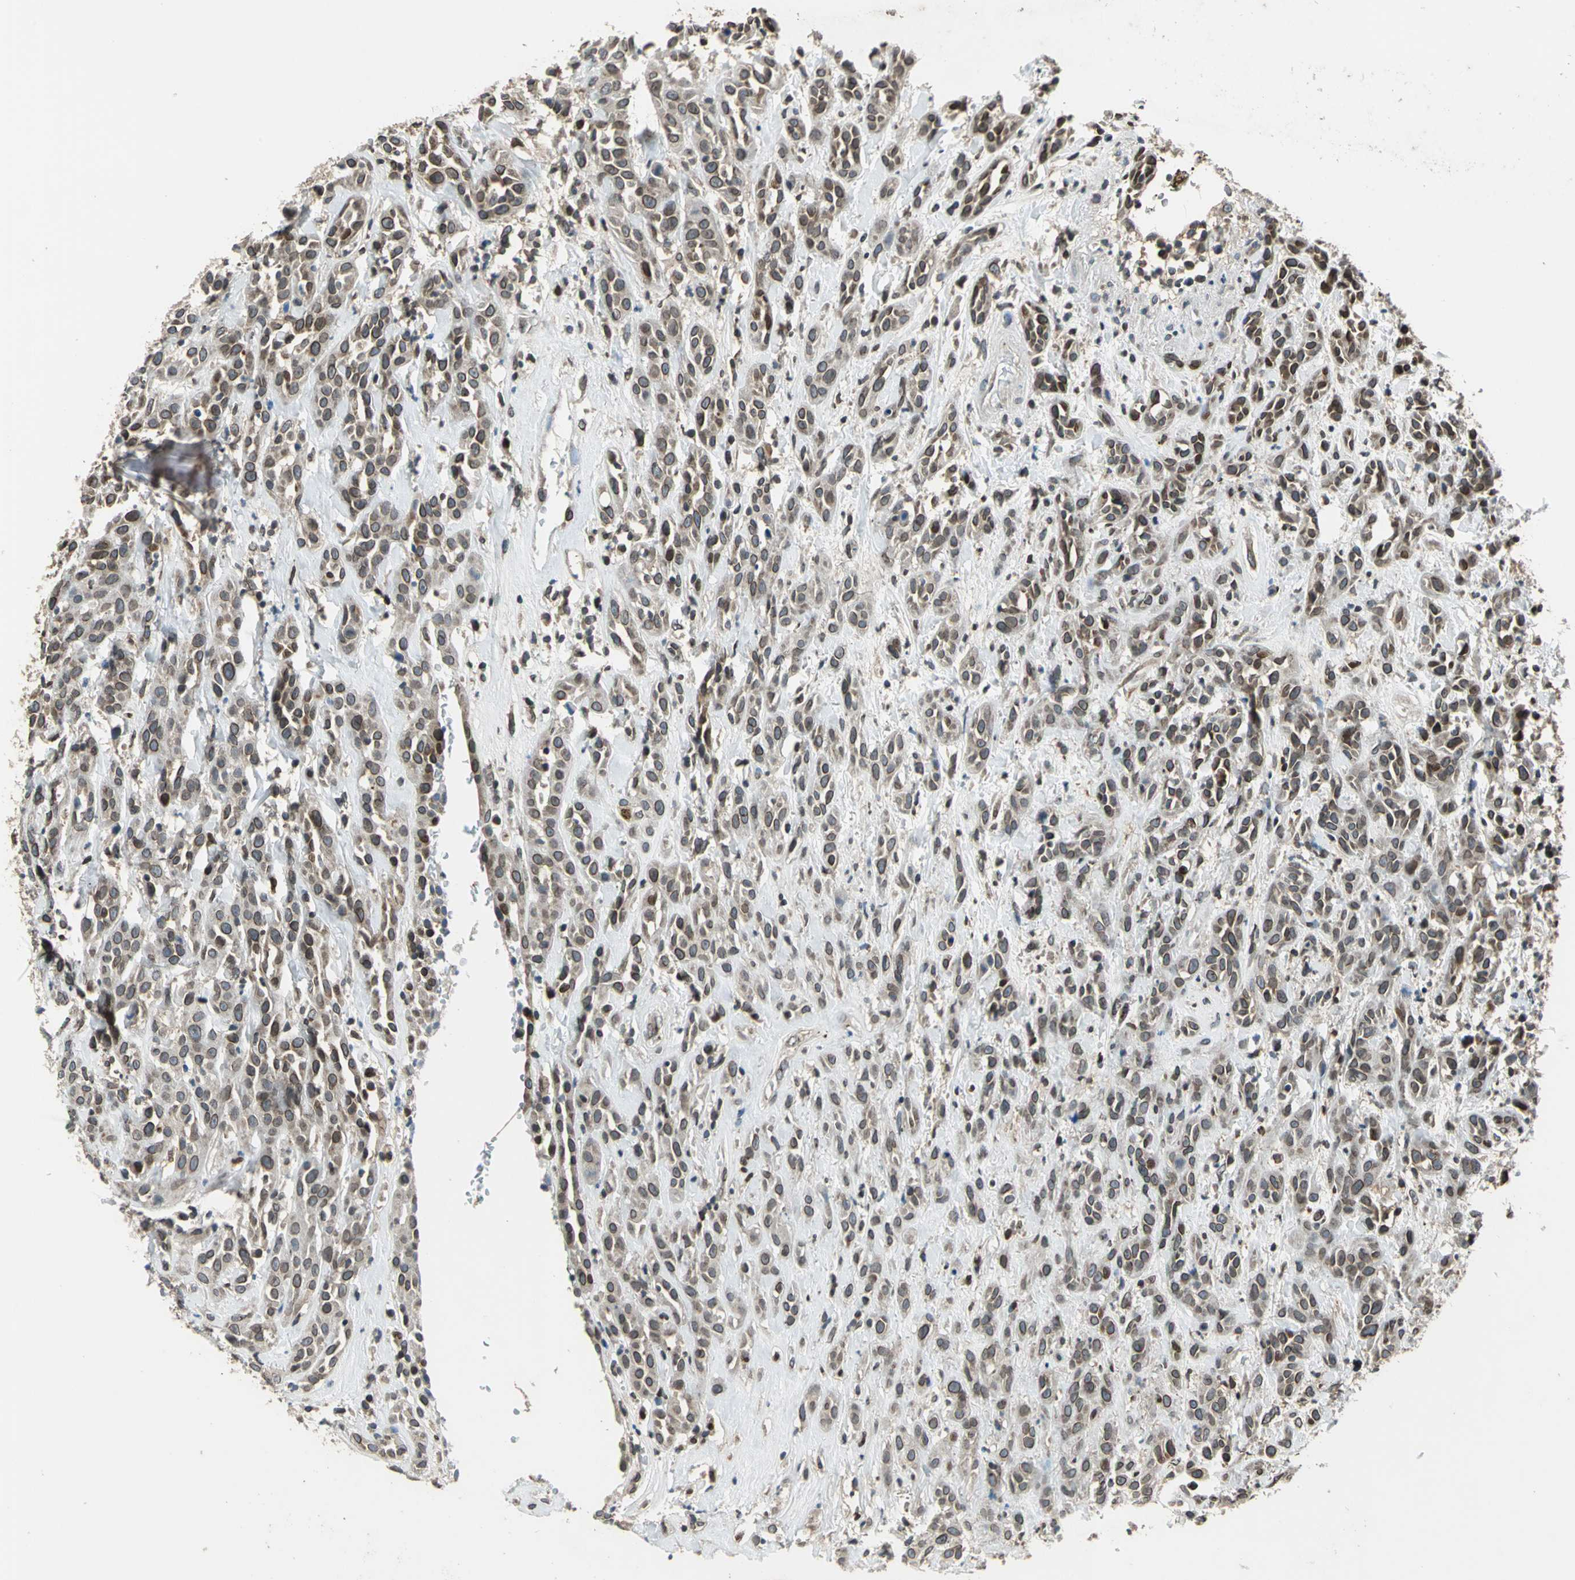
{"staining": {"intensity": "moderate", "quantity": "25%-75%", "location": "cytoplasmic/membranous,nuclear"}, "tissue": "head and neck cancer", "cell_type": "Tumor cells", "image_type": "cancer", "snomed": [{"axis": "morphology", "description": "Squamous cell carcinoma, NOS"}, {"axis": "topography", "description": "Head-Neck"}], "caption": "Immunohistochemistry (IHC) of head and neck squamous cell carcinoma shows medium levels of moderate cytoplasmic/membranous and nuclear expression in approximately 25%-75% of tumor cells.", "gene": "BRIP1", "patient": {"sex": "male", "age": 62}}